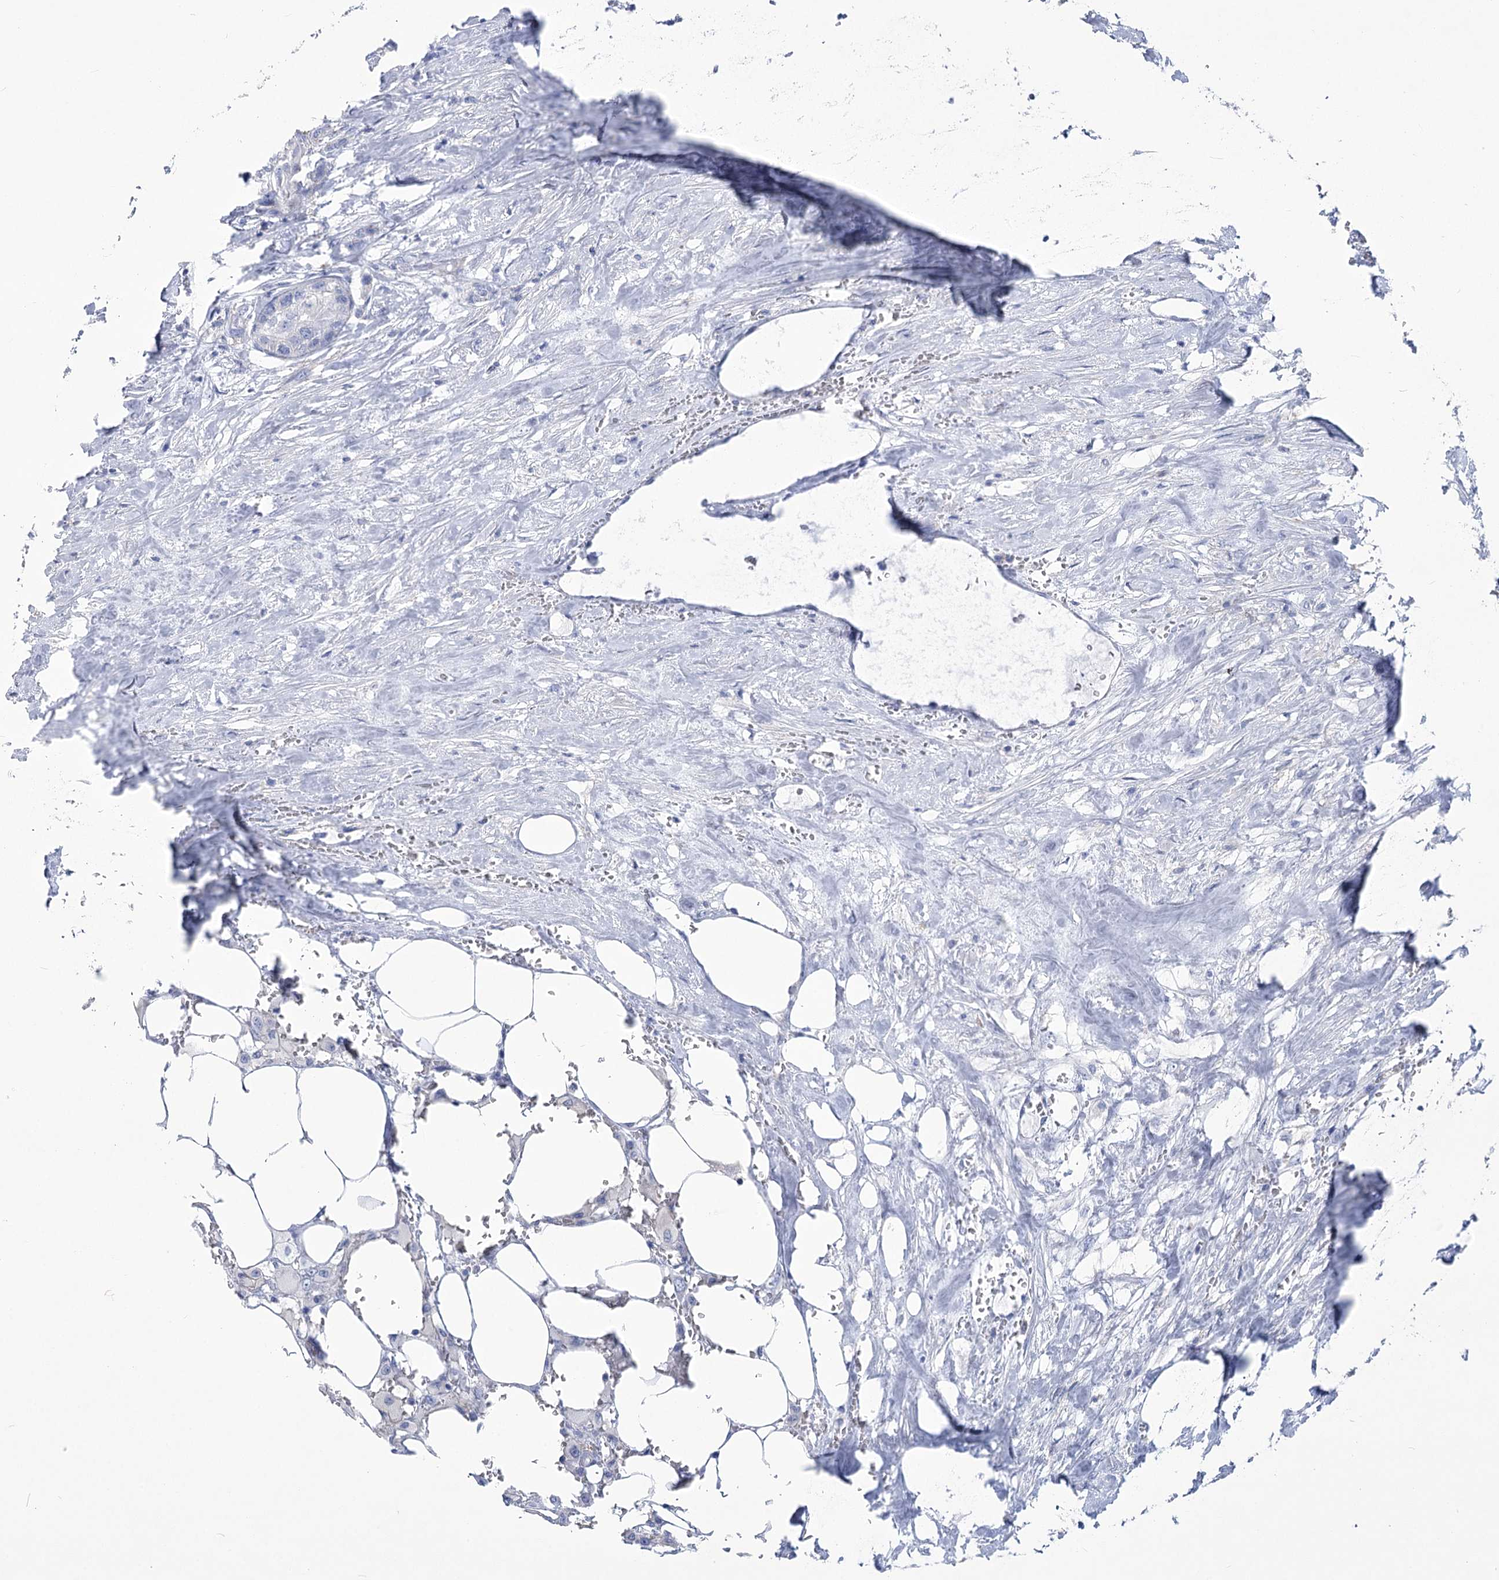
{"staining": {"intensity": "negative", "quantity": "none", "location": "none"}, "tissue": "urothelial cancer", "cell_type": "Tumor cells", "image_type": "cancer", "snomed": [{"axis": "morphology", "description": "Urothelial carcinoma, High grade"}, {"axis": "topography", "description": "Urinary bladder"}], "caption": "This photomicrograph is of urothelial cancer stained with immunohistochemistry (IHC) to label a protein in brown with the nuclei are counter-stained blue. There is no staining in tumor cells.", "gene": "PCDHA1", "patient": {"sex": "male", "age": 64}}